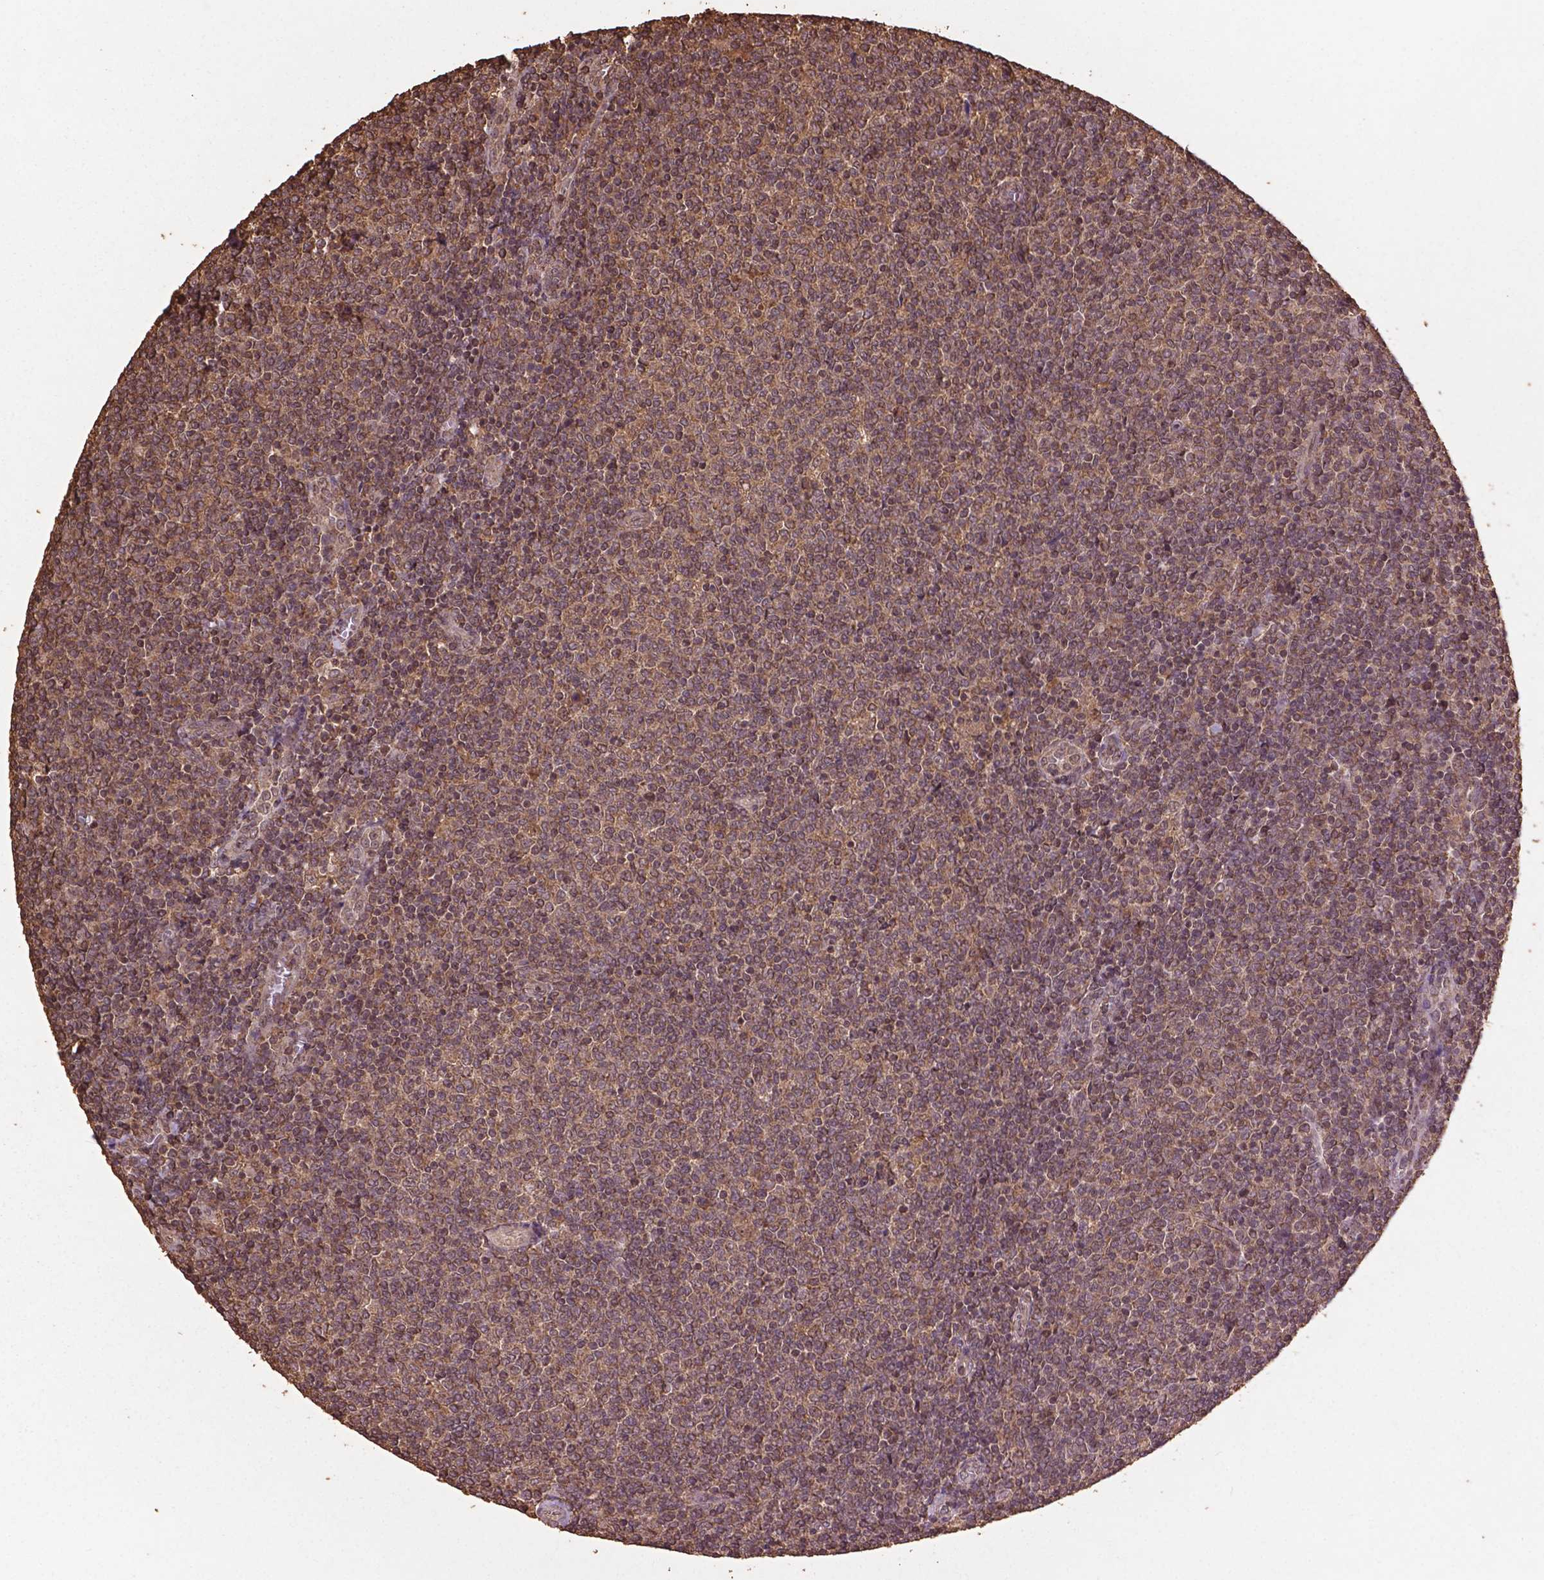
{"staining": {"intensity": "weak", "quantity": ">75%", "location": "cytoplasmic/membranous"}, "tissue": "lymphoma", "cell_type": "Tumor cells", "image_type": "cancer", "snomed": [{"axis": "morphology", "description": "Malignant lymphoma, non-Hodgkin's type, Low grade"}, {"axis": "topography", "description": "Lymph node"}], "caption": "This photomicrograph shows IHC staining of human lymphoma, with low weak cytoplasmic/membranous expression in approximately >75% of tumor cells.", "gene": "BABAM1", "patient": {"sex": "male", "age": 52}}